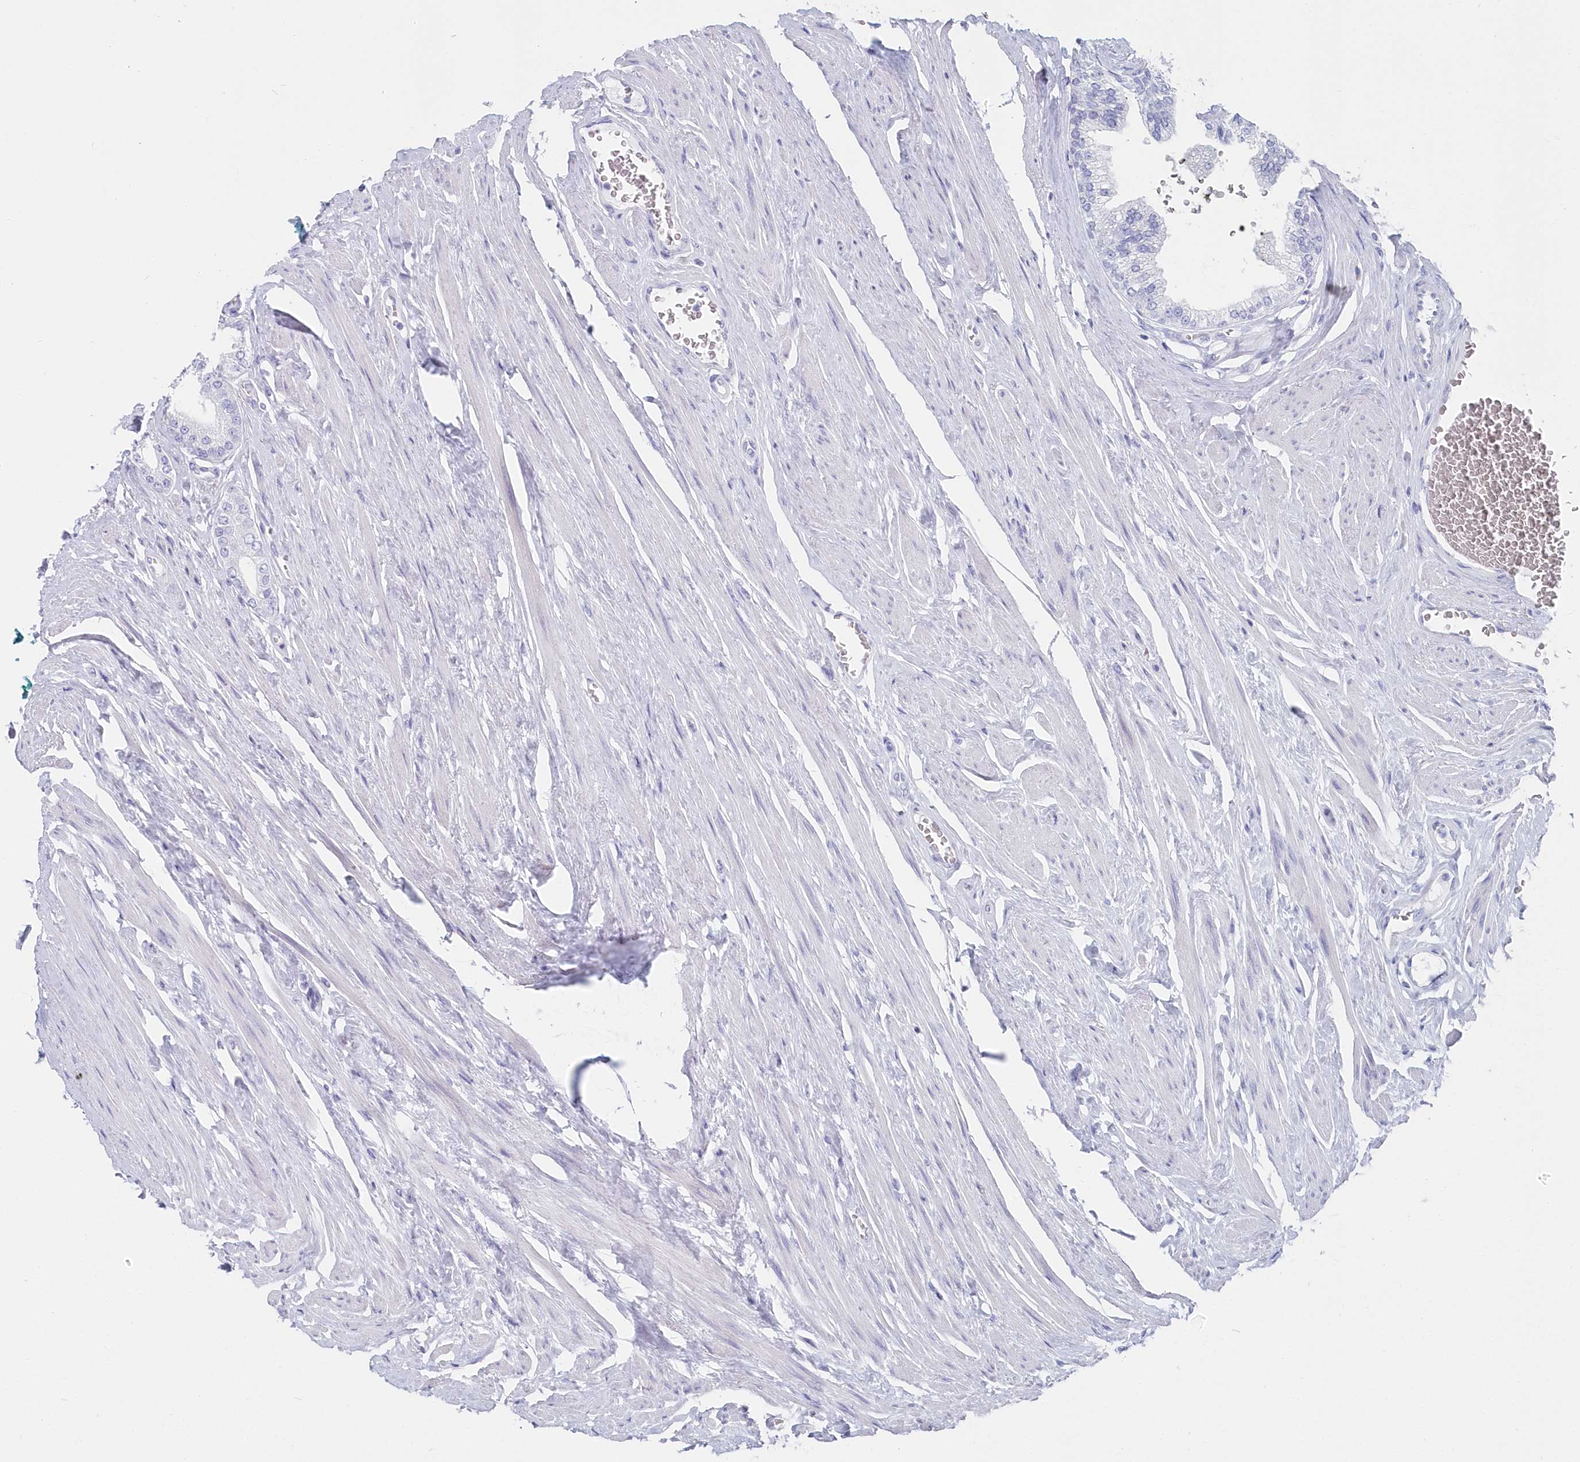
{"staining": {"intensity": "negative", "quantity": "none", "location": "none"}, "tissue": "prostate cancer", "cell_type": "Tumor cells", "image_type": "cancer", "snomed": [{"axis": "morphology", "description": "Adenocarcinoma, Low grade"}, {"axis": "topography", "description": "Prostate"}], "caption": "Low-grade adenocarcinoma (prostate) stained for a protein using immunohistochemistry (IHC) exhibits no positivity tumor cells.", "gene": "CSNK1G2", "patient": {"sex": "male", "age": 63}}